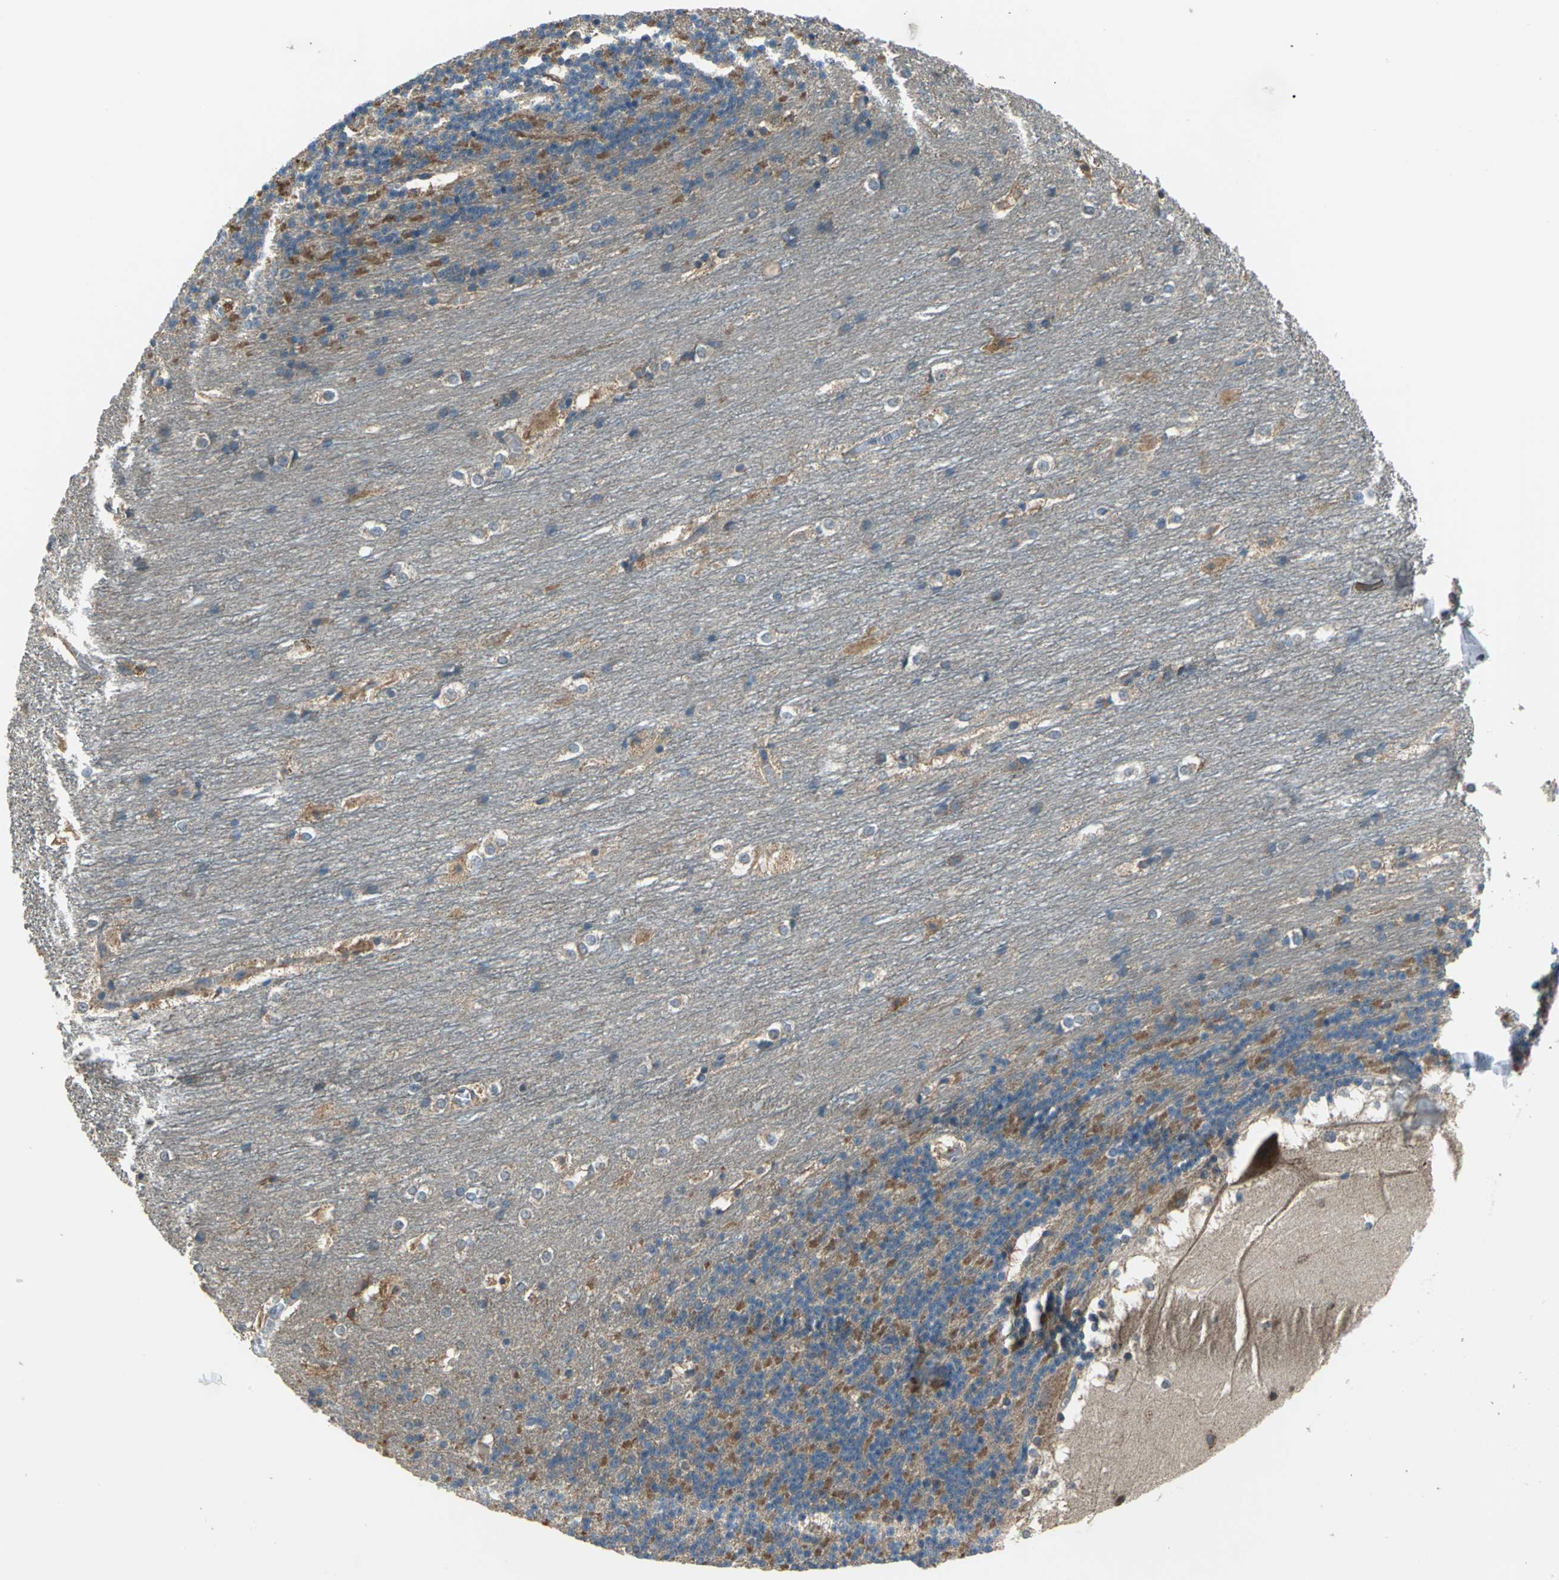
{"staining": {"intensity": "moderate", "quantity": "25%-75%", "location": "cytoplasmic/membranous"}, "tissue": "cerebellum", "cell_type": "Cells in granular layer", "image_type": "normal", "snomed": [{"axis": "morphology", "description": "Normal tissue, NOS"}, {"axis": "topography", "description": "Cerebellum"}], "caption": "The histopathology image demonstrates staining of normal cerebellum, revealing moderate cytoplasmic/membranous protein positivity (brown color) within cells in granular layer.", "gene": "TRAK1", "patient": {"sex": "female", "age": 19}}